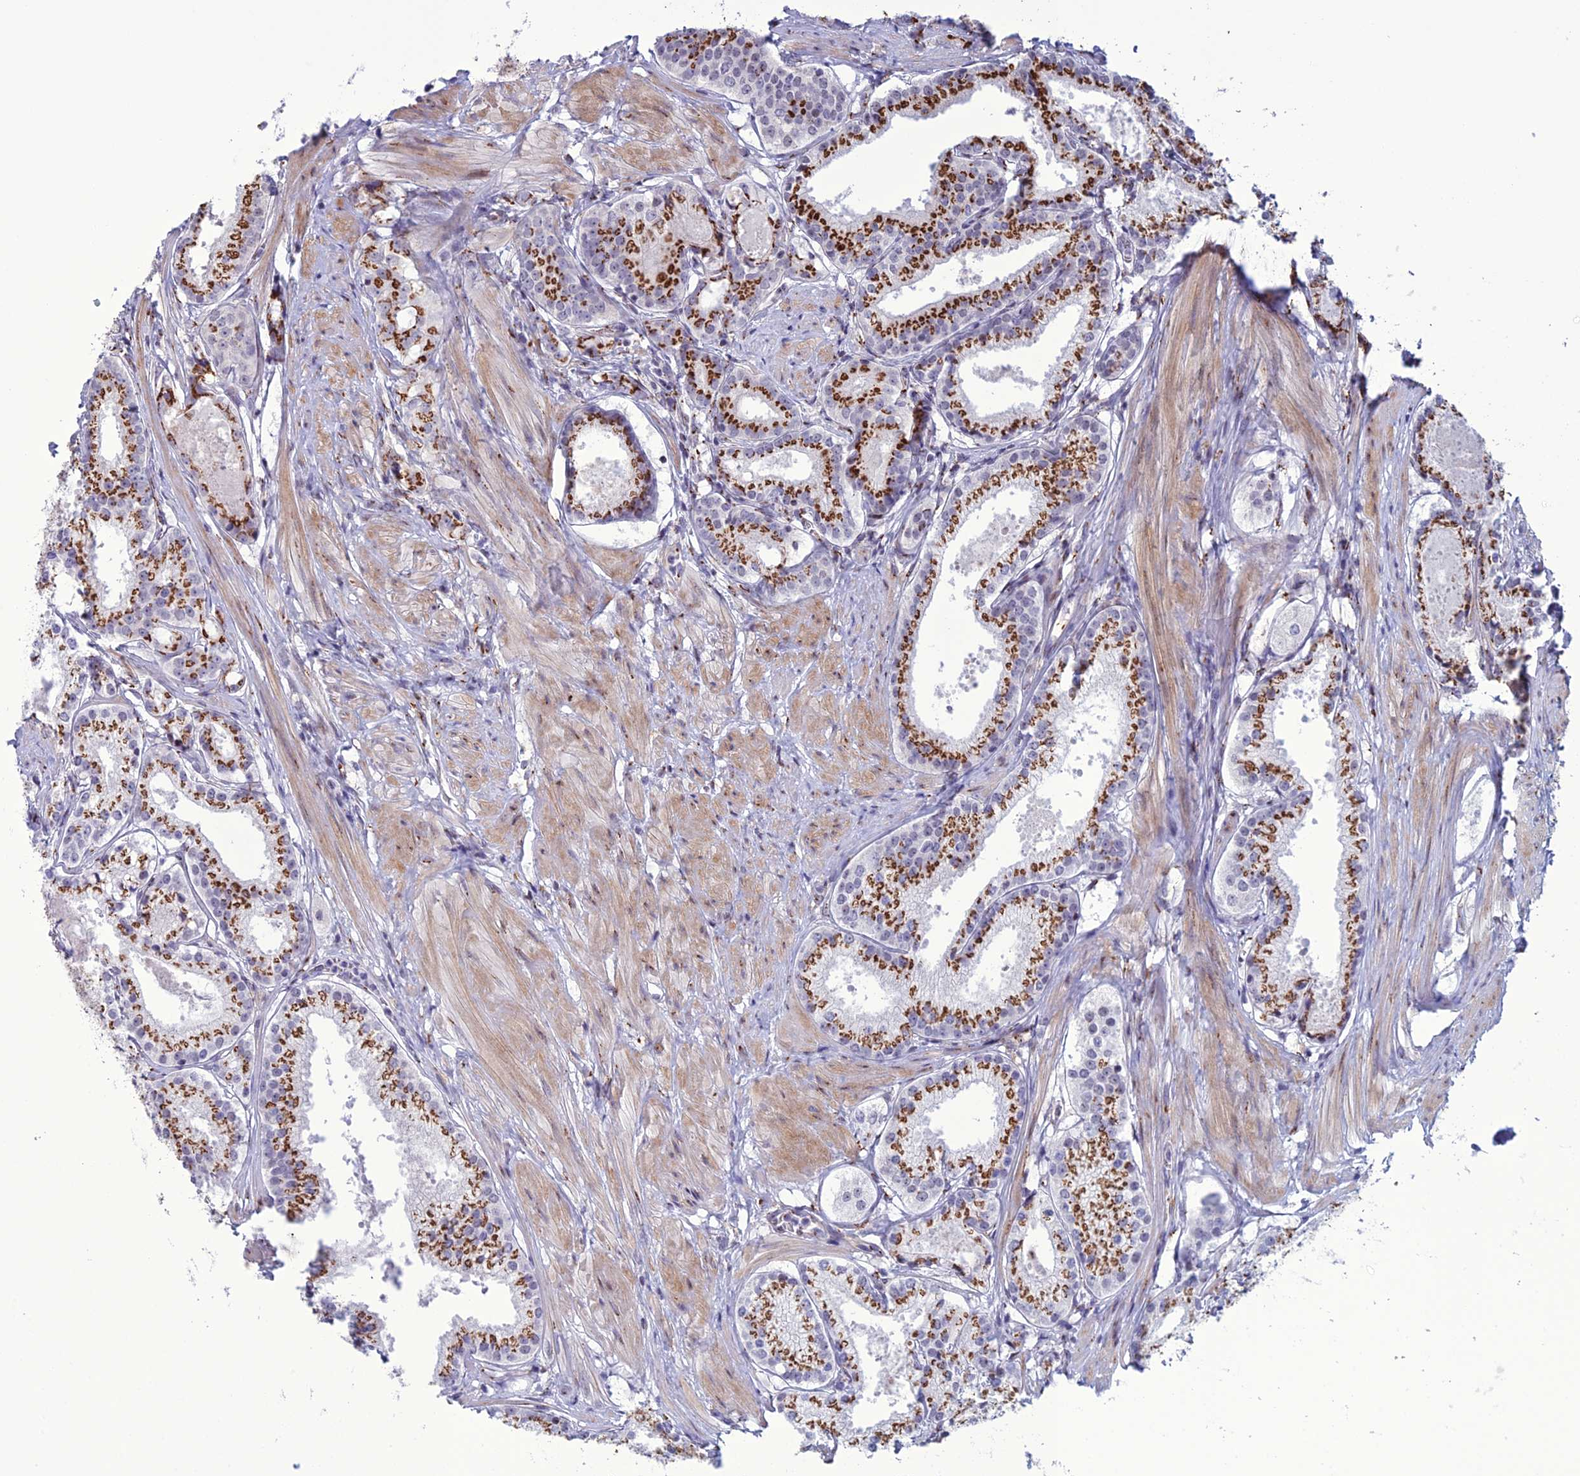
{"staining": {"intensity": "strong", "quantity": ">75%", "location": "cytoplasmic/membranous"}, "tissue": "prostate cancer", "cell_type": "Tumor cells", "image_type": "cancer", "snomed": [{"axis": "morphology", "description": "Adenocarcinoma, Low grade"}, {"axis": "topography", "description": "Prostate"}], "caption": "Strong cytoplasmic/membranous protein staining is identified in approximately >75% of tumor cells in prostate cancer.", "gene": "PLEKHA4", "patient": {"sex": "male", "age": 57}}